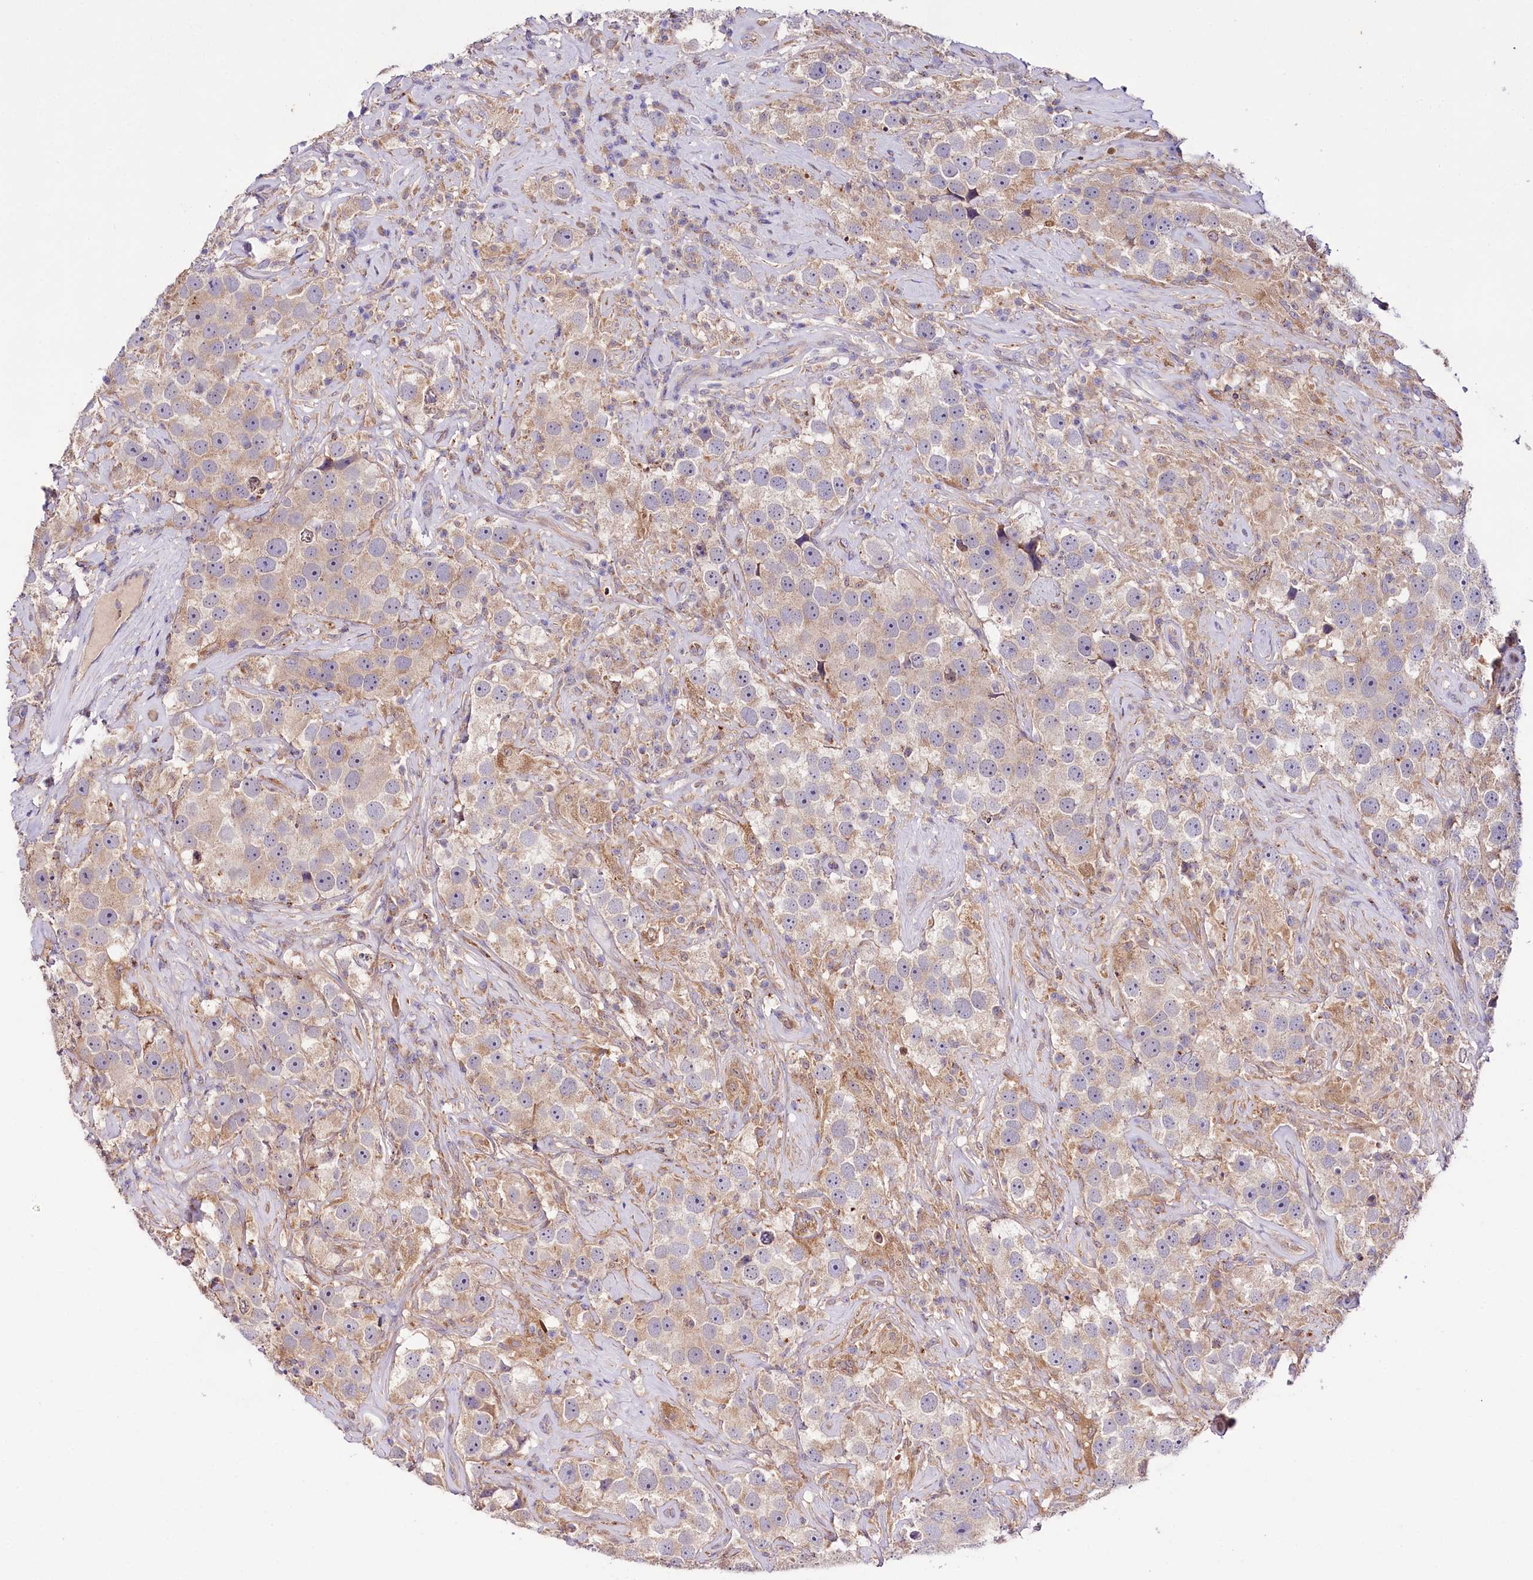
{"staining": {"intensity": "weak", "quantity": "<25%", "location": "cytoplasmic/membranous"}, "tissue": "testis cancer", "cell_type": "Tumor cells", "image_type": "cancer", "snomed": [{"axis": "morphology", "description": "Seminoma, NOS"}, {"axis": "topography", "description": "Testis"}], "caption": "High magnification brightfield microscopy of seminoma (testis) stained with DAB (brown) and counterstained with hematoxylin (blue): tumor cells show no significant expression.", "gene": "ZNF45", "patient": {"sex": "male", "age": 49}}